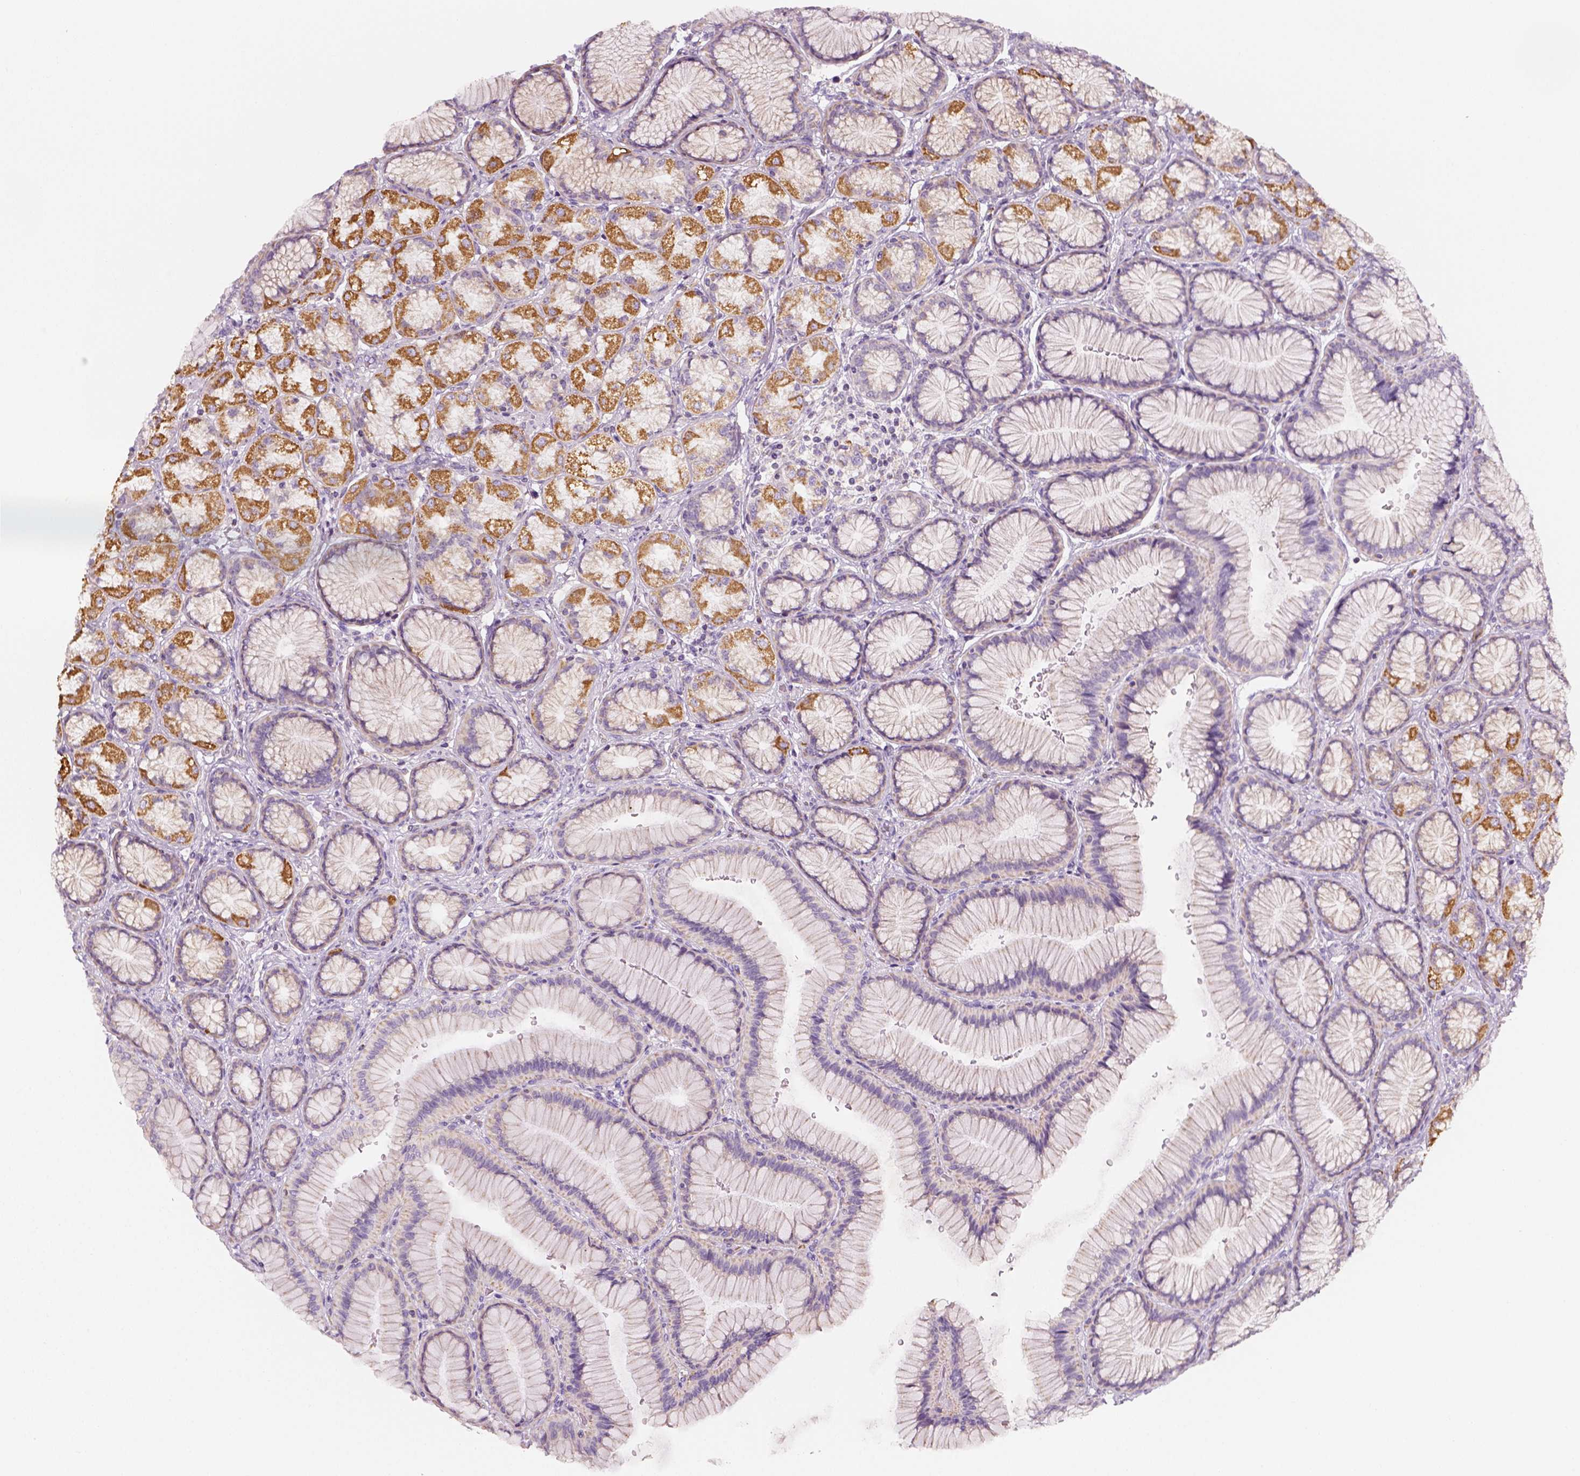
{"staining": {"intensity": "moderate", "quantity": "25%-75%", "location": "cytoplasmic/membranous"}, "tissue": "stomach", "cell_type": "Glandular cells", "image_type": "normal", "snomed": [{"axis": "morphology", "description": "Normal tissue, NOS"}, {"axis": "morphology", "description": "Adenocarcinoma, NOS"}, {"axis": "morphology", "description": "Adenocarcinoma, High grade"}, {"axis": "topography", "description": "Stomach, upper"}, {"axis": "topography", "description": "Stomach"}], "caption": "IHC micrograph of unremarkable human stomach stained for a protein (brown), which displays medium levels of moderate cytoplasmic/membranous expression in approximately 25%-75% of glandular cells.", "gene": "AWAT2", "patient": {"sex": "female", "age": 65}}